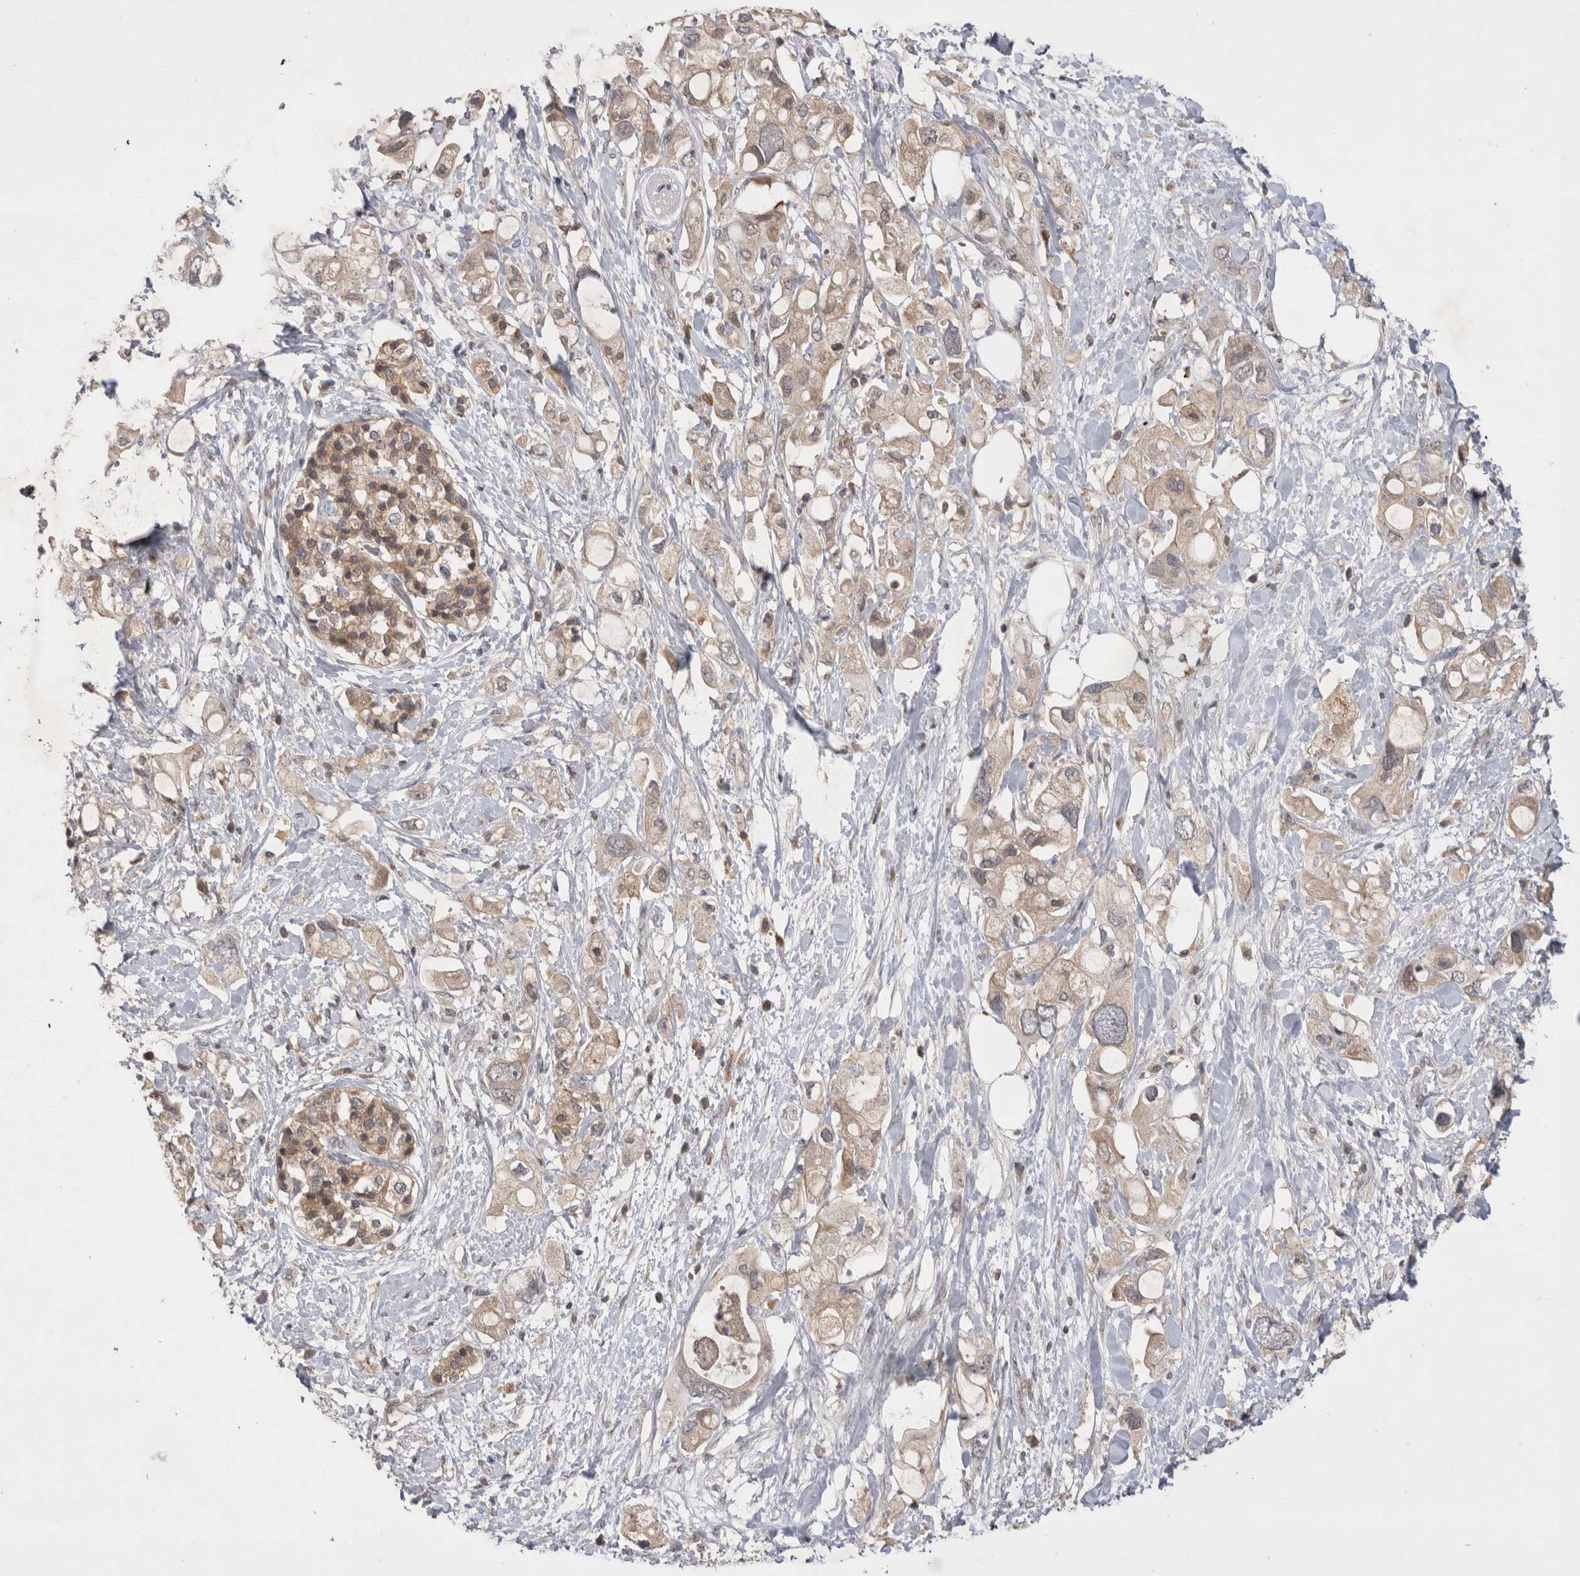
{"staining": {"intensity": "weak", "quantity": ">75%", "location": "cytoplasmic/membranous"}, "tissue": "pancreatic cancer", "cell_type": "Tumor cells", "image_type": "cancer", "snomed": [{"axis": "morphology", "description": "Adenocarcinoma, NOS"}, {"axis": "topography", "description": "Pancreas"}], "caption": "Pancreatic cancer was stained to show a protein in brown. There is low levels of weak cytoplasmic/membranous expression in about >75% of tumor cells. The protein is stained brown, and the nuclei are stained in blue (DAB (3,3'-diaminobenzidine) IHC with brightfield microscopy, high magnification).", "gene": "PLEKHM1", "patient": {"sex": "female", "age": 56}}